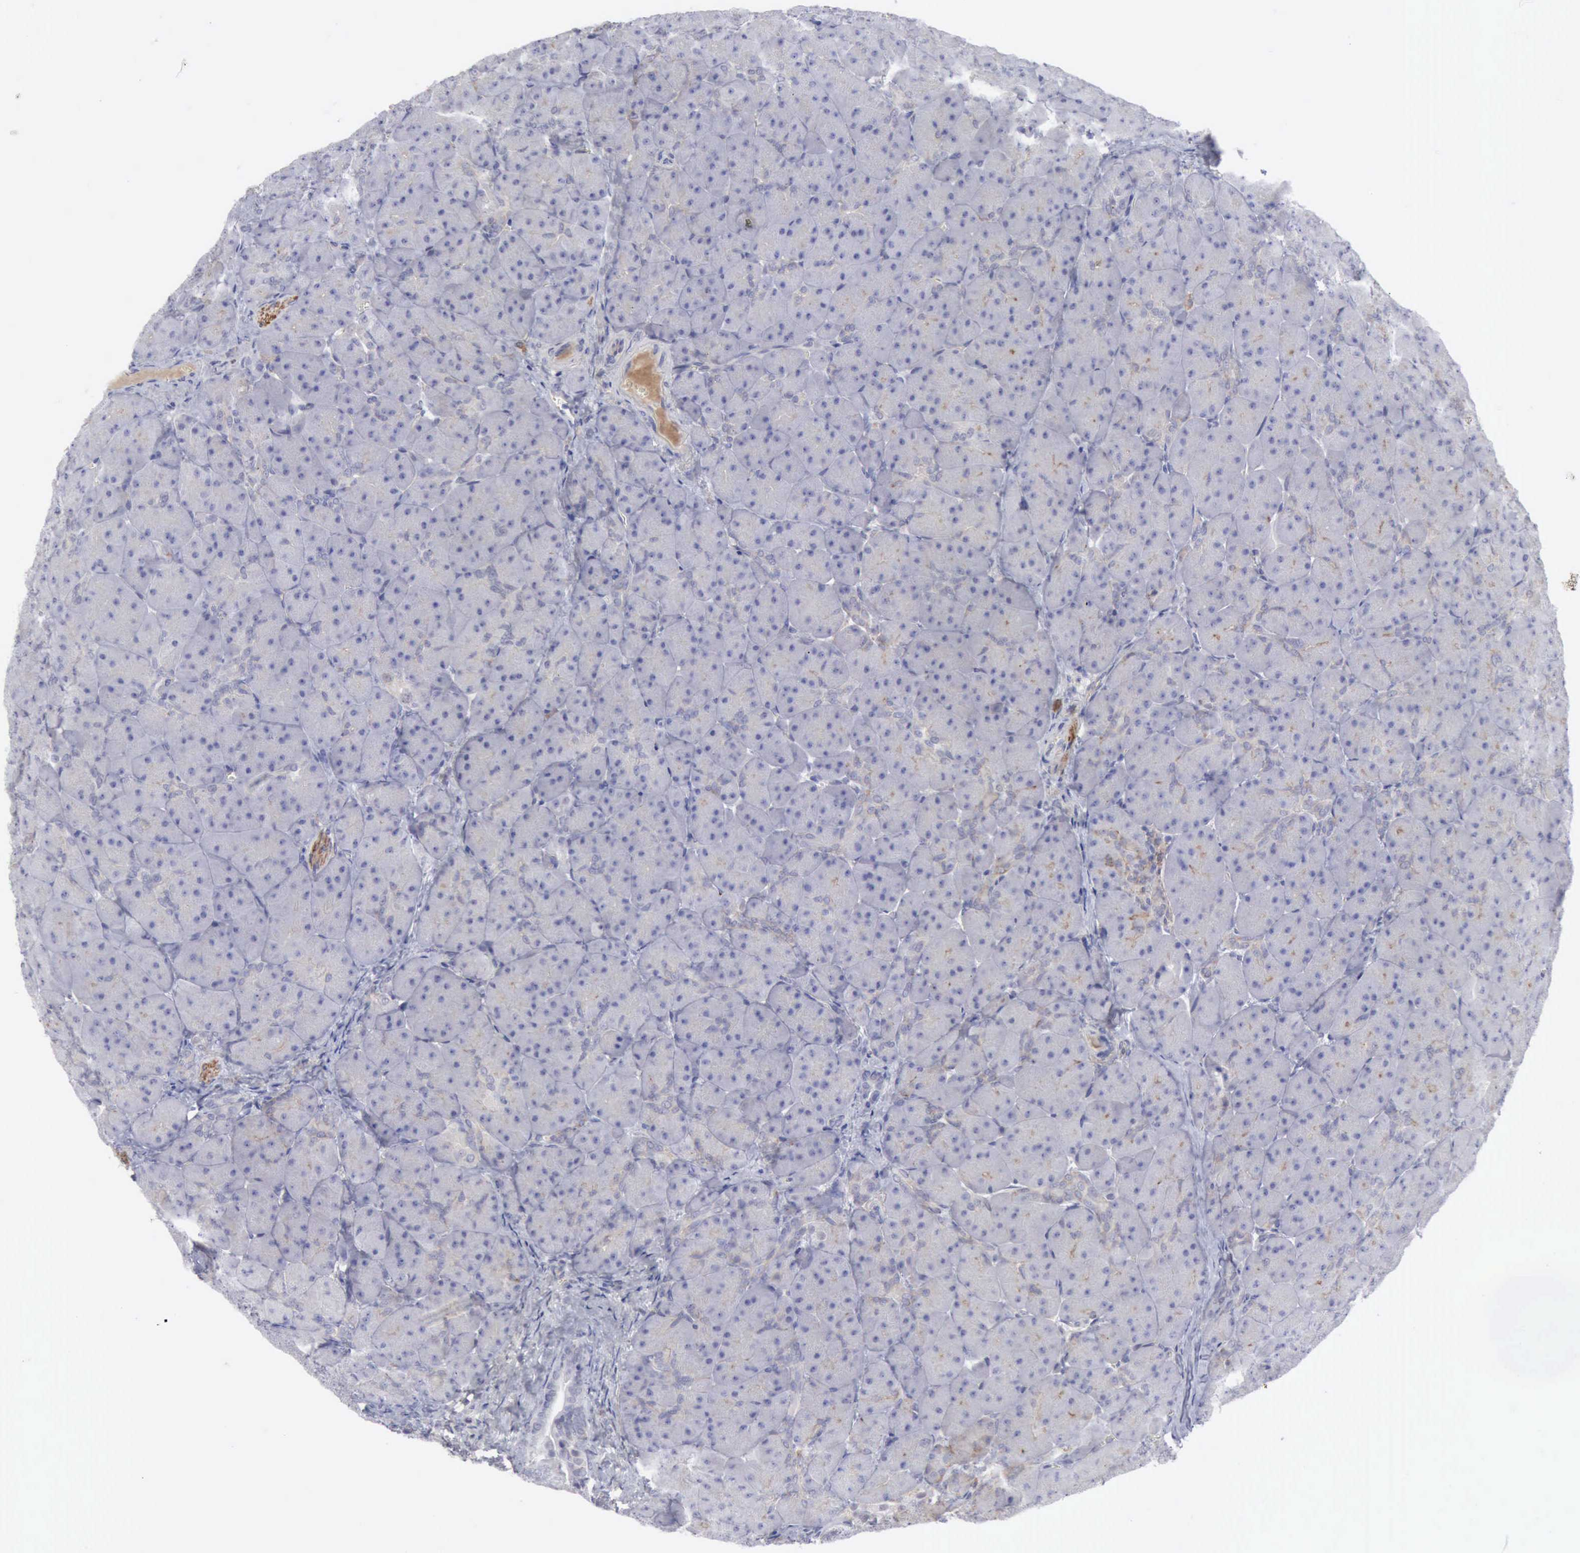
{"staining": {"intensity": "negative", "quantity": "none", "location": "none"}, "tissue": "pancreas", "cell_type": "Exocrine glandular cells", "image_type": "normal", "snomed": [{"axis": "morphology", "description": "Normal tissue, NOS"}, {"axis": "topography", "description": "Pancreas"}], "caption": "DAB (3,3'-diaminobenzidine) immunohistochemical staining of benign pancreas shows no significant staining in exocrine glandular cells.", "gene": "TFRC", "patient": {"sex": "male", "age": 66}}